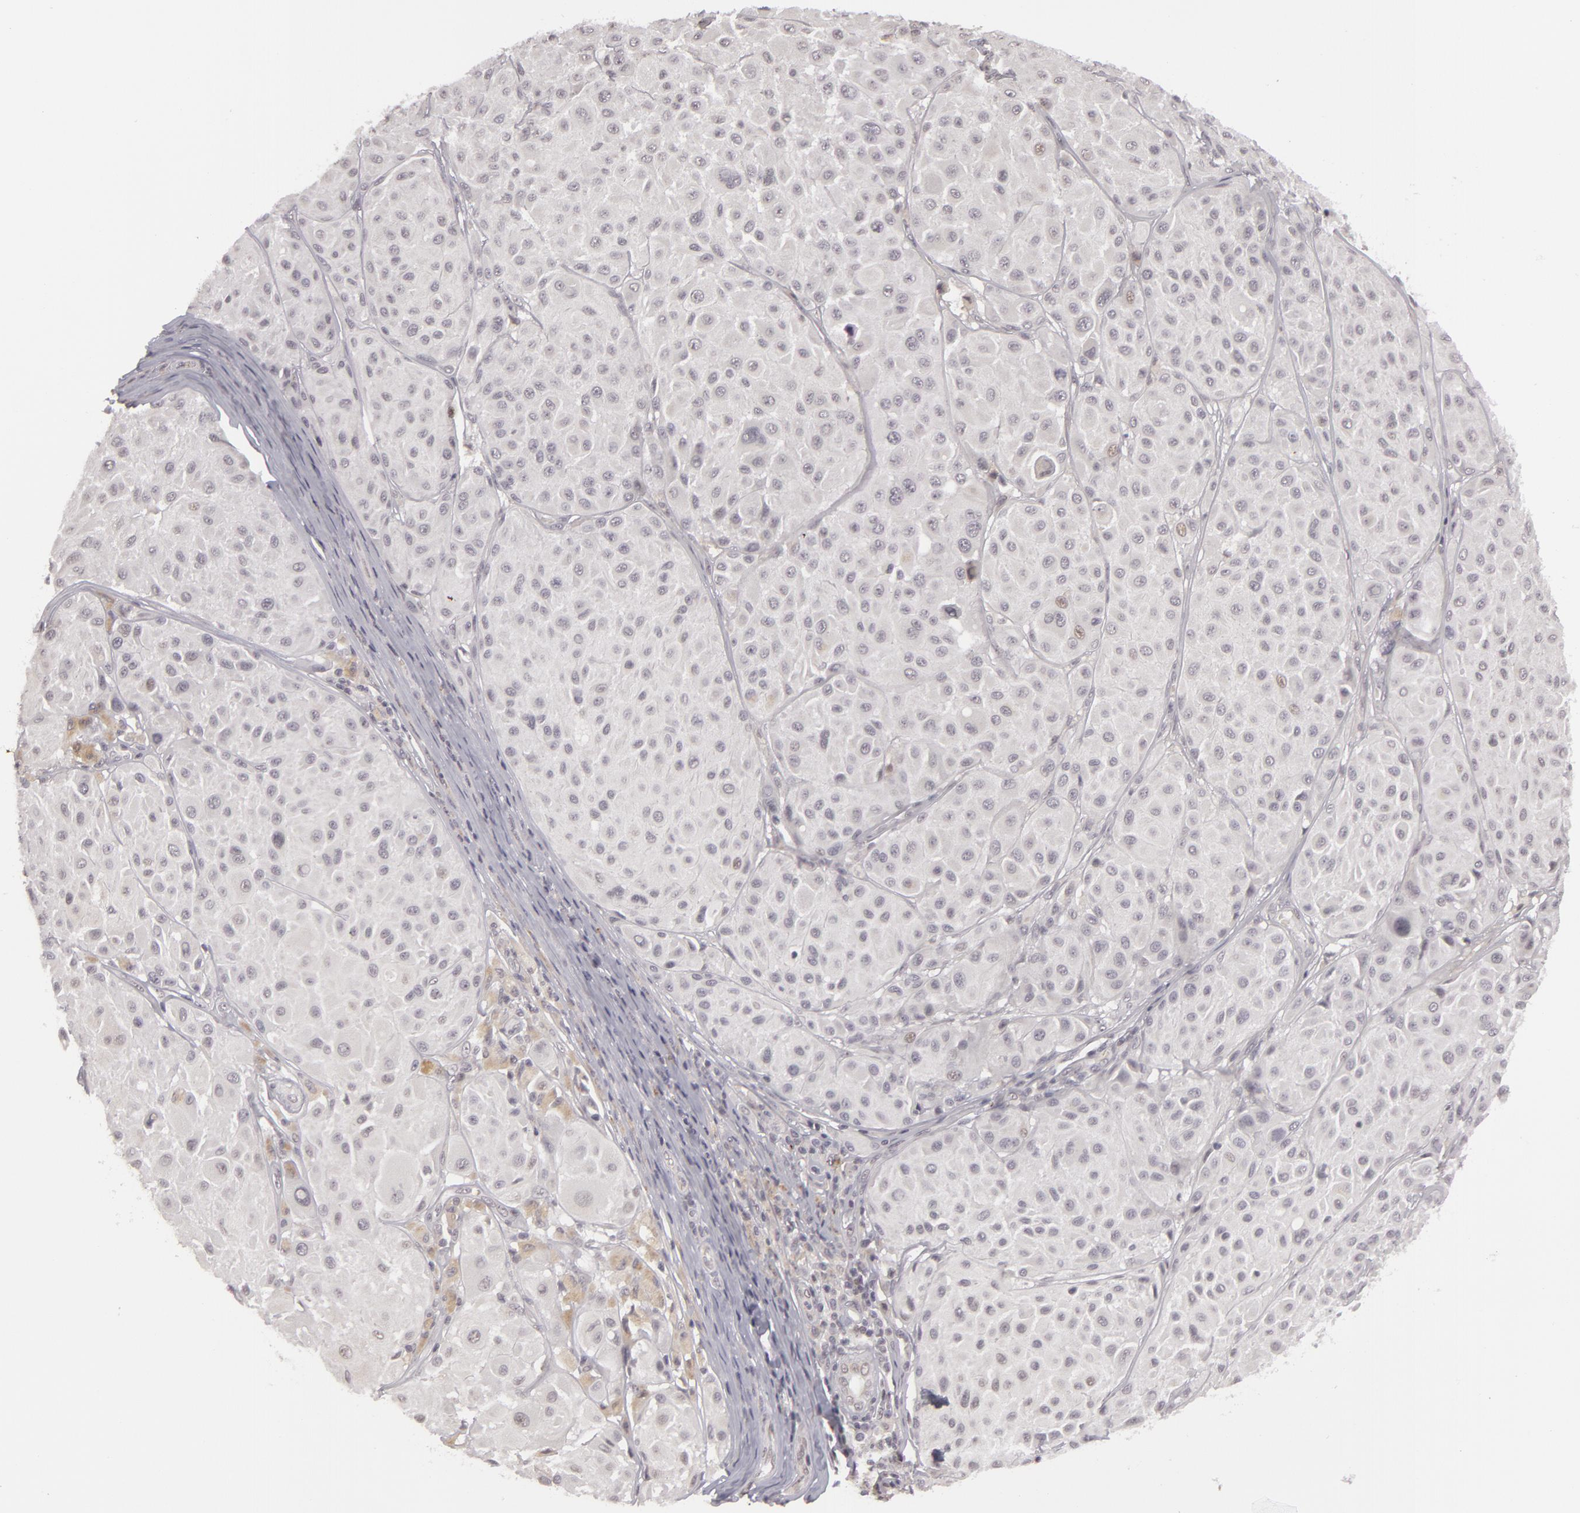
{"staining": {"intensity": "negative", "quantity": "none", "location": "none"}, "tissue": "melanoma", "cell_type": "Tumor cells", "image_type": "cancer", "snomed": [{"axis": "morphology", "description": "Malignant melanoma, NOS"}, {"axis": "topography", "description": "Skin"}], "caption": "Protein analysis of malignant melanoma reveals no significant staining in tumor cells. (Brightfield microscopy of DAB immunohistochemistry at high magnification).", "gene": "RRP7A", "patient": {"sex": "male", "age": 36}}